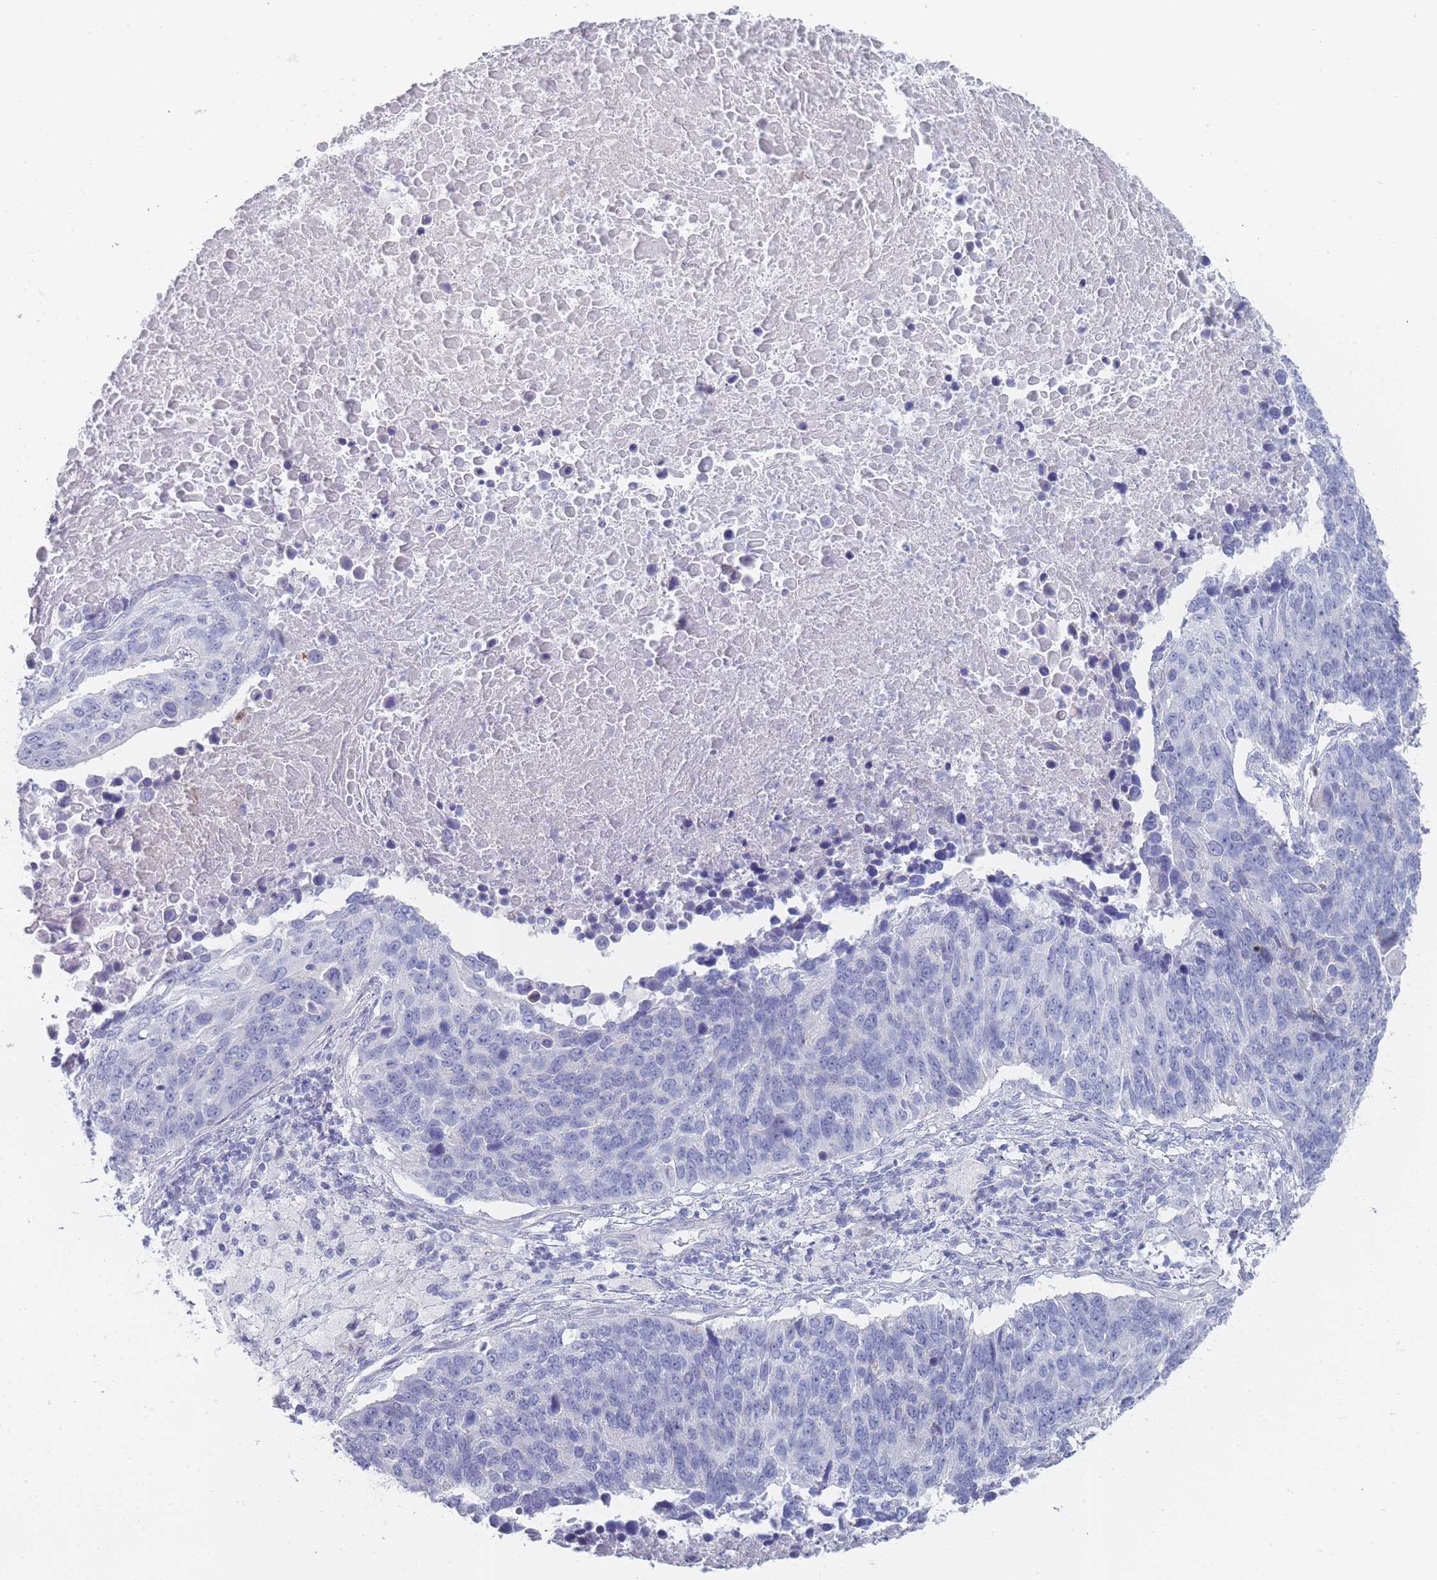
{"staining": {"intensity": "negative", "quantity": "none", "location": "none"}, "tissue": "lung cancer", "cell_type": "Tumor cells", "image_type": "cancer", "snomed": [{"axis": "morphology", "description": "Normal tissue, NOS"}, {"axis": "morphology", "description": "Squamous cell carcinoma, NOS"}, {"axis": "topography", "description": "Lymph node"}, {"axis": "topography", "description": "Lung"}], "caption": "There is no significant positivity in tumor cells of squamous cell carcinoma (lung). (Immunohistochemistry (ihc), brightfield microscopy, high magnification).", "gene": "IMPG1", "patient": {"sex": "male", "age": 66}}